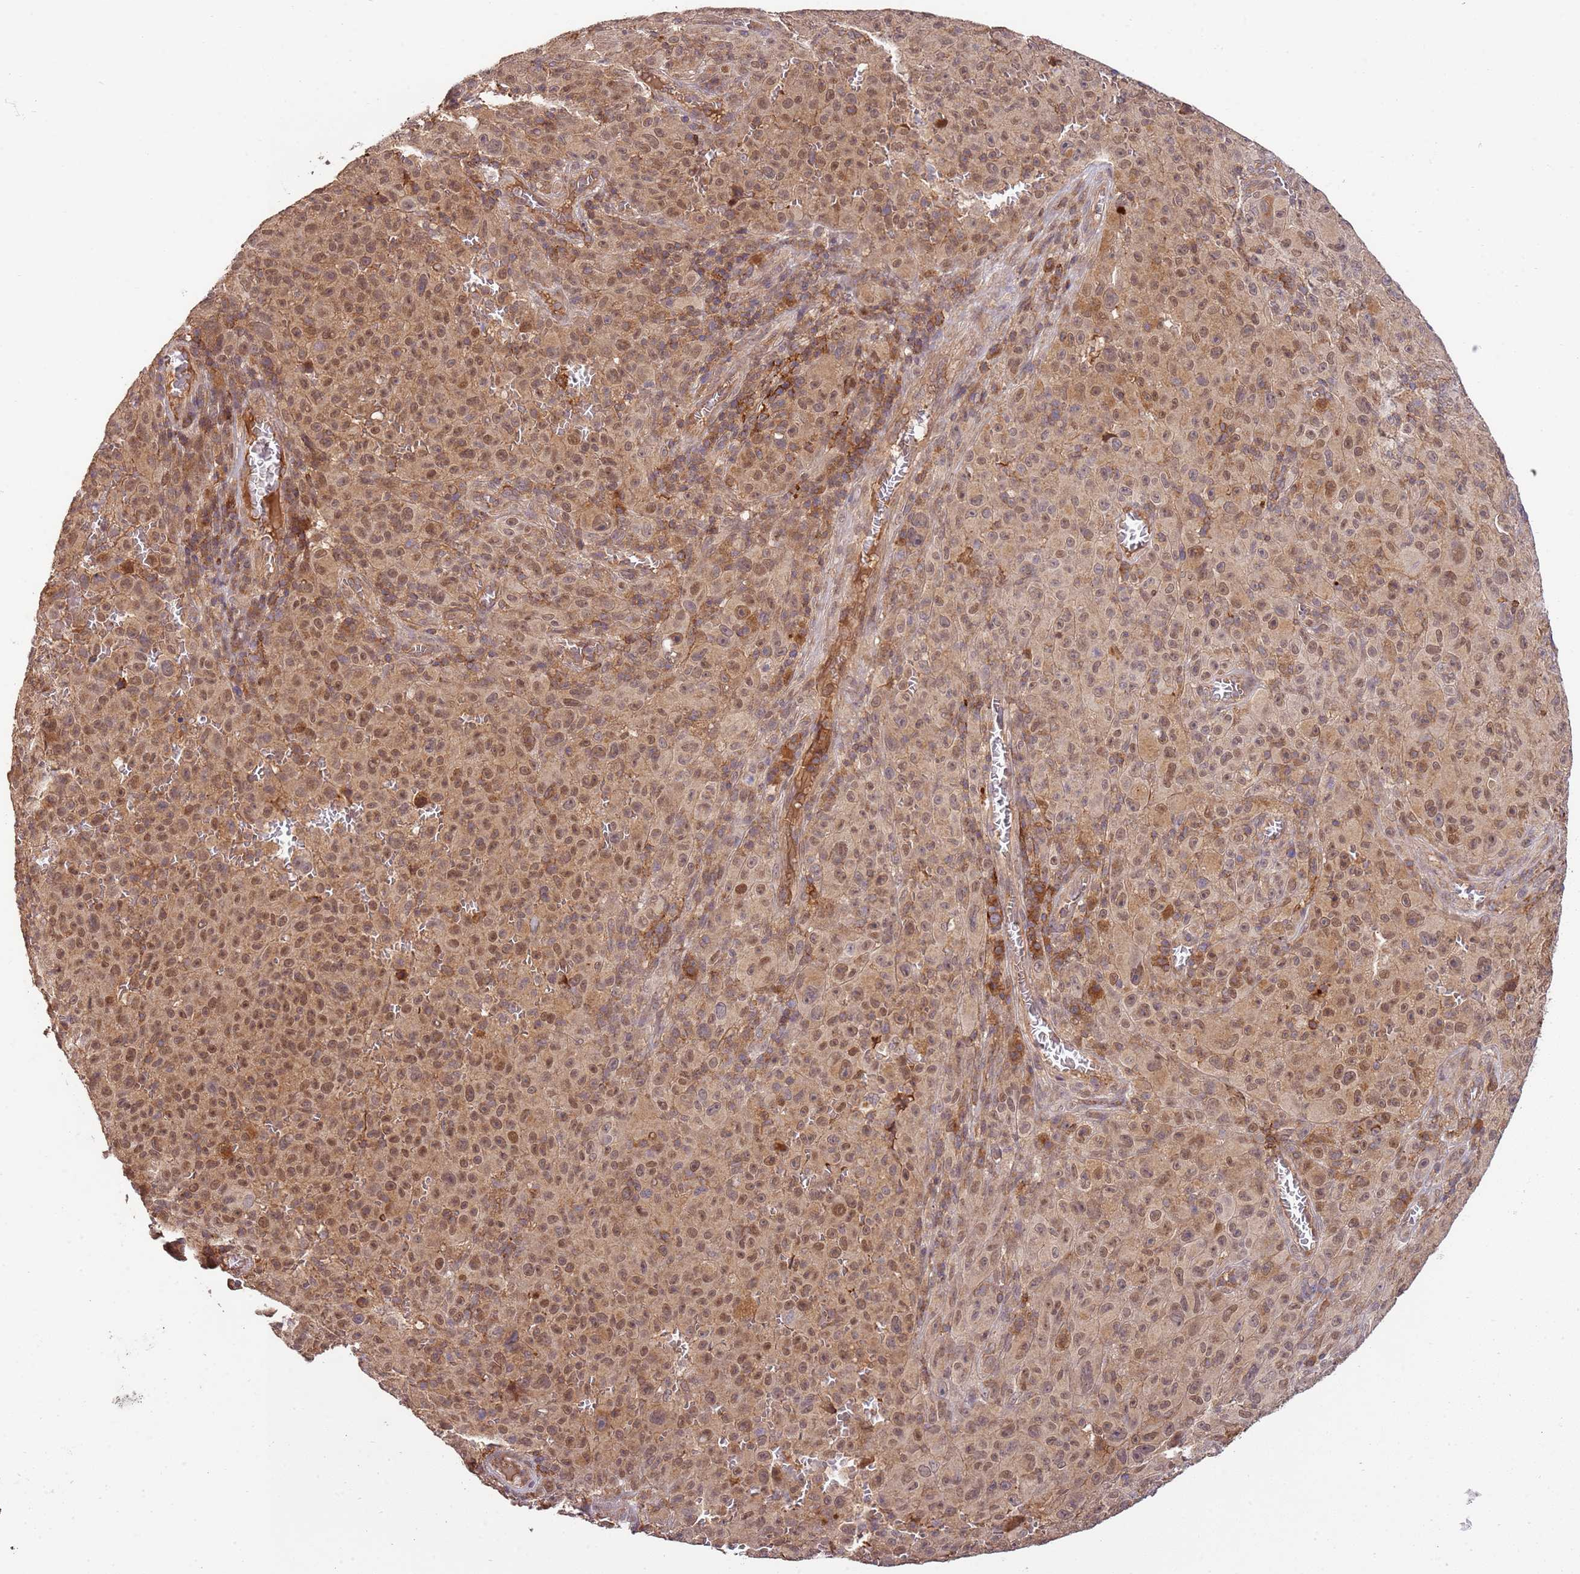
{"staining": {"intensity": "moderate", "quantity": ">75%", "location": "cytoplasmic/membranous,nuclear"}, "tissue": "melanoma", "cell_type": "Tumor cells", "image_type": "cancer", "snomed": [{"axis": "morphology", "description": "Malignant melanoma, NOS"}, {"axis": "topography", "description": "Skin"}], "caption": "Melanoma tissue exhibits moderate cytoplasmic/membranous and nuclear staining in approximately >75% of tumor cells", "gene": "ZNF624", "patient": {"sex": "female", "age": 82}}